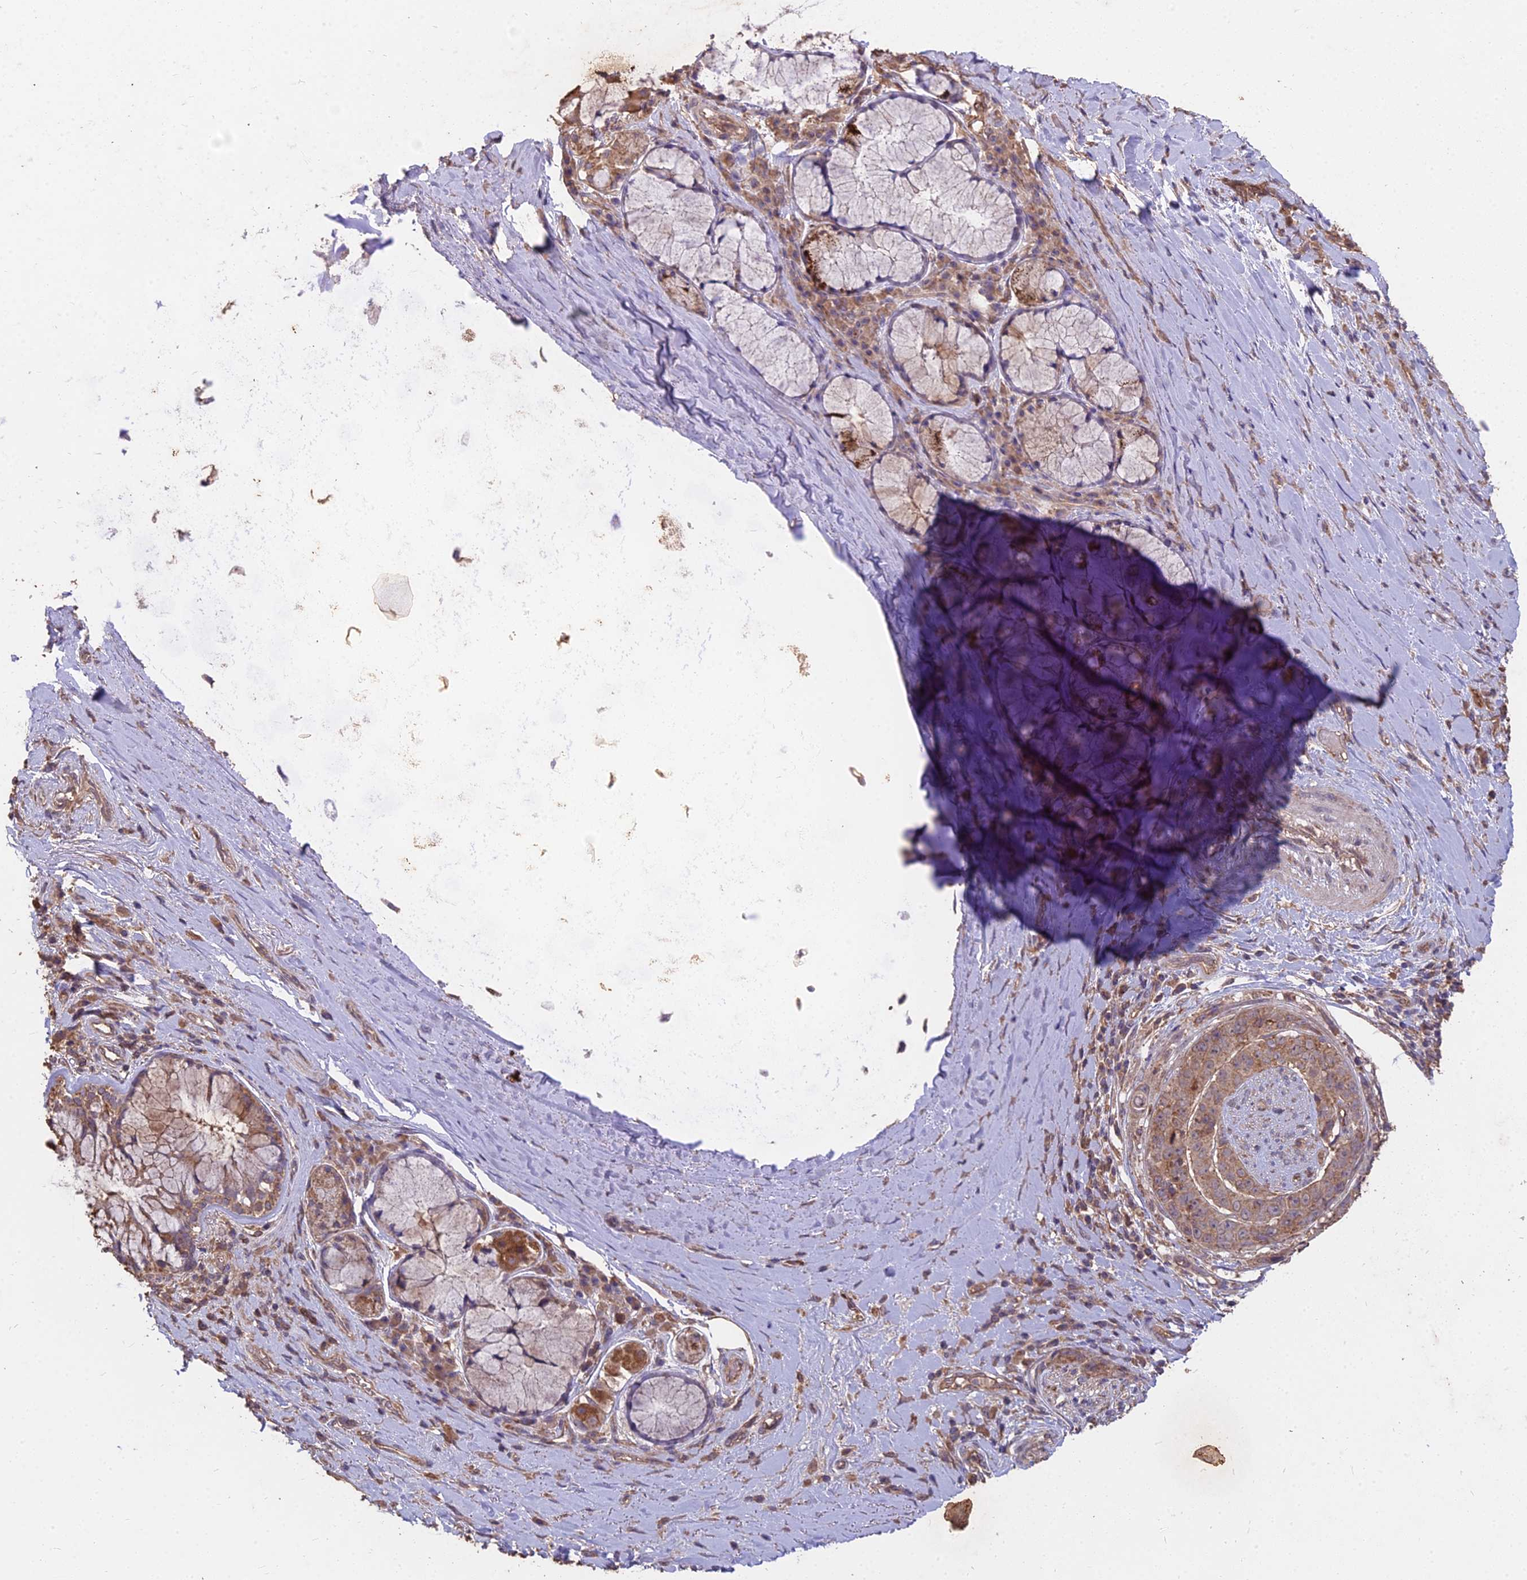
{"staining": {"intensity": "weak", "quantity": "25%-75%", "location": "cytoplasmic/membranous"}, "tissue": "adipose tissue", "cell_type": "Adipocytes", "image_type": "normal", "snomed": [{"axis": "morphology", "description": "Normal tissue, NOS"}, {"axis": "morphology", "description": "Squamous cell carcinoma, NOS"}, {"axis": "topography", "description": "Bronchus"}, {"axis": "topography", "description": "Lung"}], "caption": "This histopathology image displays immunohistochemistry (IHC) staining of unremarkable human adipose tissue, with low weak cytoplasmic/membranous positivity in approximately 25%-75% of adipocytes.", "gene": "CEMIP2", "patient": {"sex": "male", "age": 64}}